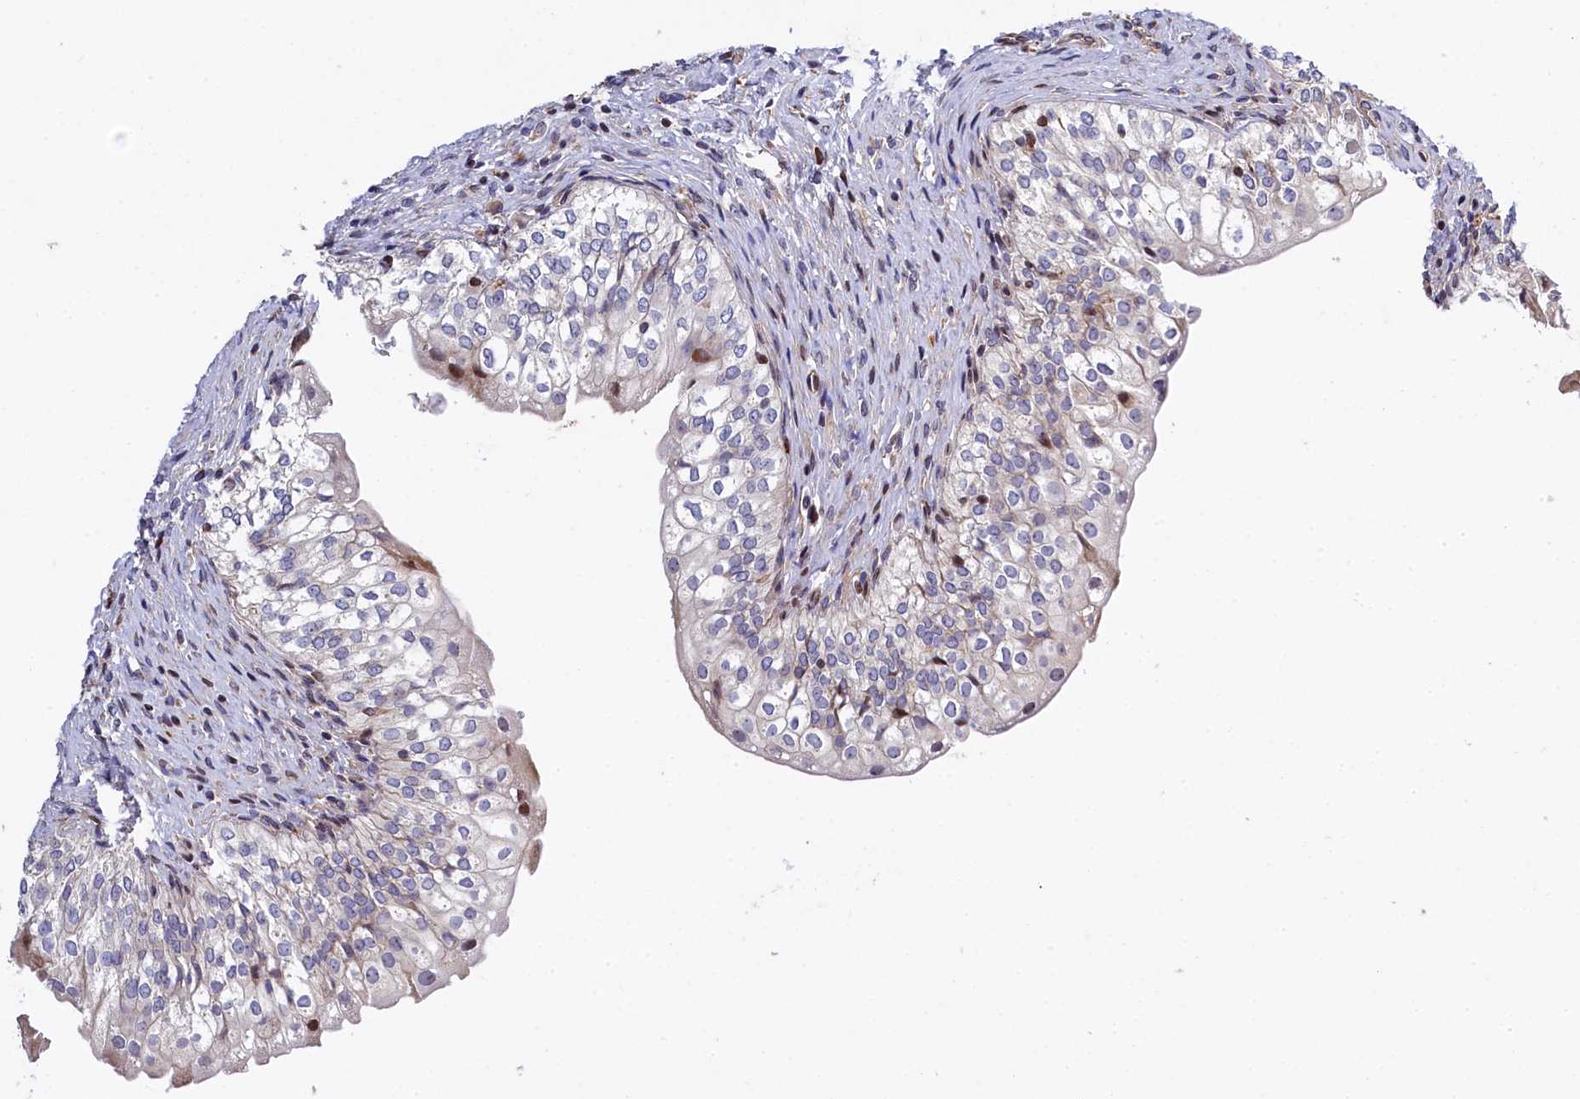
{"staining": {"intensity": "moderate", "quantity": "<25%", "location": "cytoplasmic/membranous,nuclear"}, "tissue": "urinary bladder", "cell_type": "Urothelial cells", "image_type": "normal", "snomed": [{"axis": "morphology", "description": "Normal tissue, NOS"}, {"axis": "topography", "description": "Urinary bladder"}], "caption": "Urinary bladder stained with DAB (3,3'-diaminobenzidine) immunohistochemistry demonstrates low levels of moderate cytoplasmic/membranous,nuclear positivity in approximately <25% of urothelial cells. Nuclei are stained in blue.", "gene": "TGDS", "patient": {"sex": "male", "age": 55}}